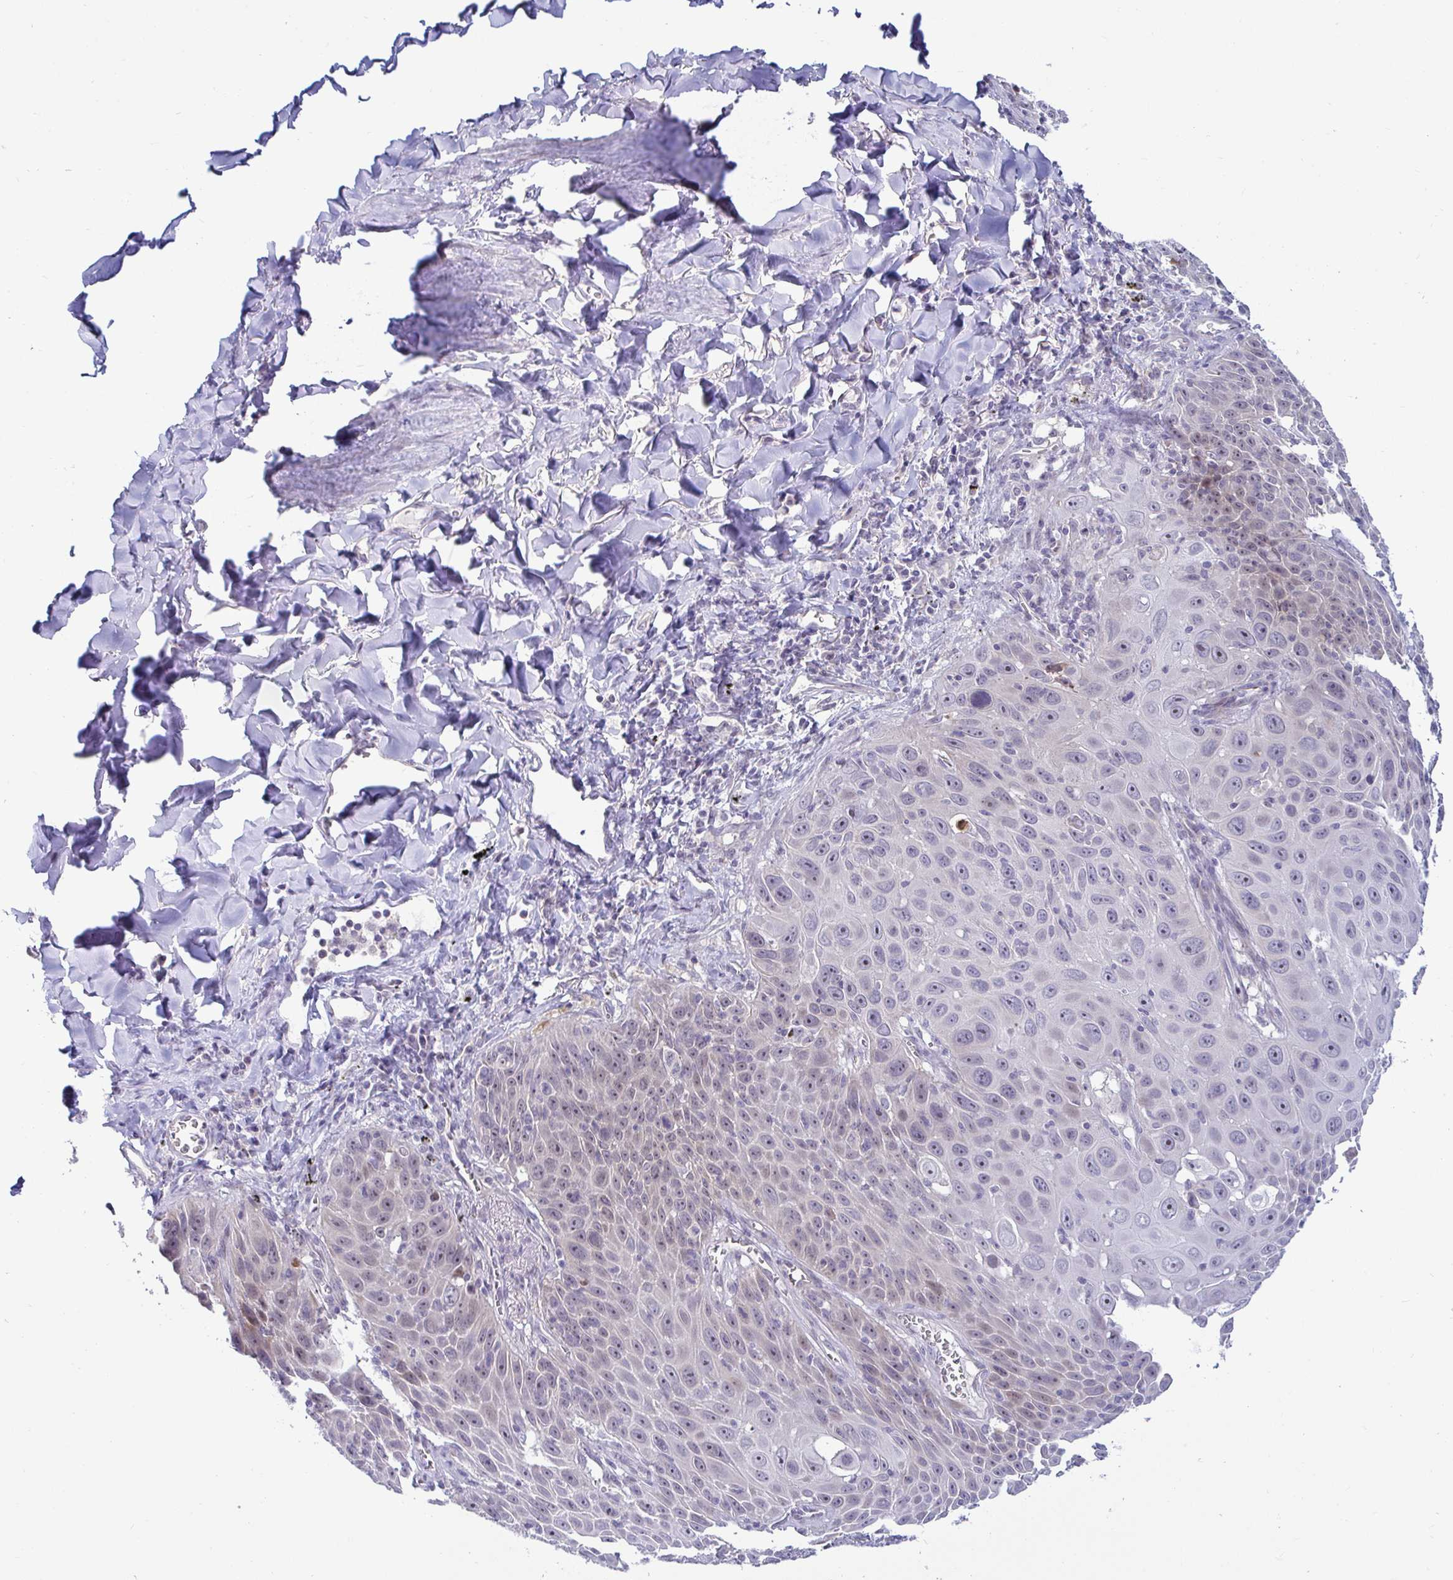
{"staining": {"intensity": "negative", "quantity": "none", "location": "none"}, "tissue": "lung cancer", "cell_type": "Tumor cells", "image_type": "cancer", "snomed": [{"axis": "morphology", "description": "Squamous cell carcinoma, NOS"}, {"axis": "morphology", "description": "Squamous cell carcinoma, metastatic, NOS"}, {"axis": "topography", "description": "Lymph node"}, {"axis": "topography", "description": "Lung"}], "caption": "Immunohistochemistry of lung cancer (metastatic squamous cell carcinoma) demonstrates no positivity in tumor cells.", "gene": "GSTM1", "patient": {"sex": "female", "age": 62}}